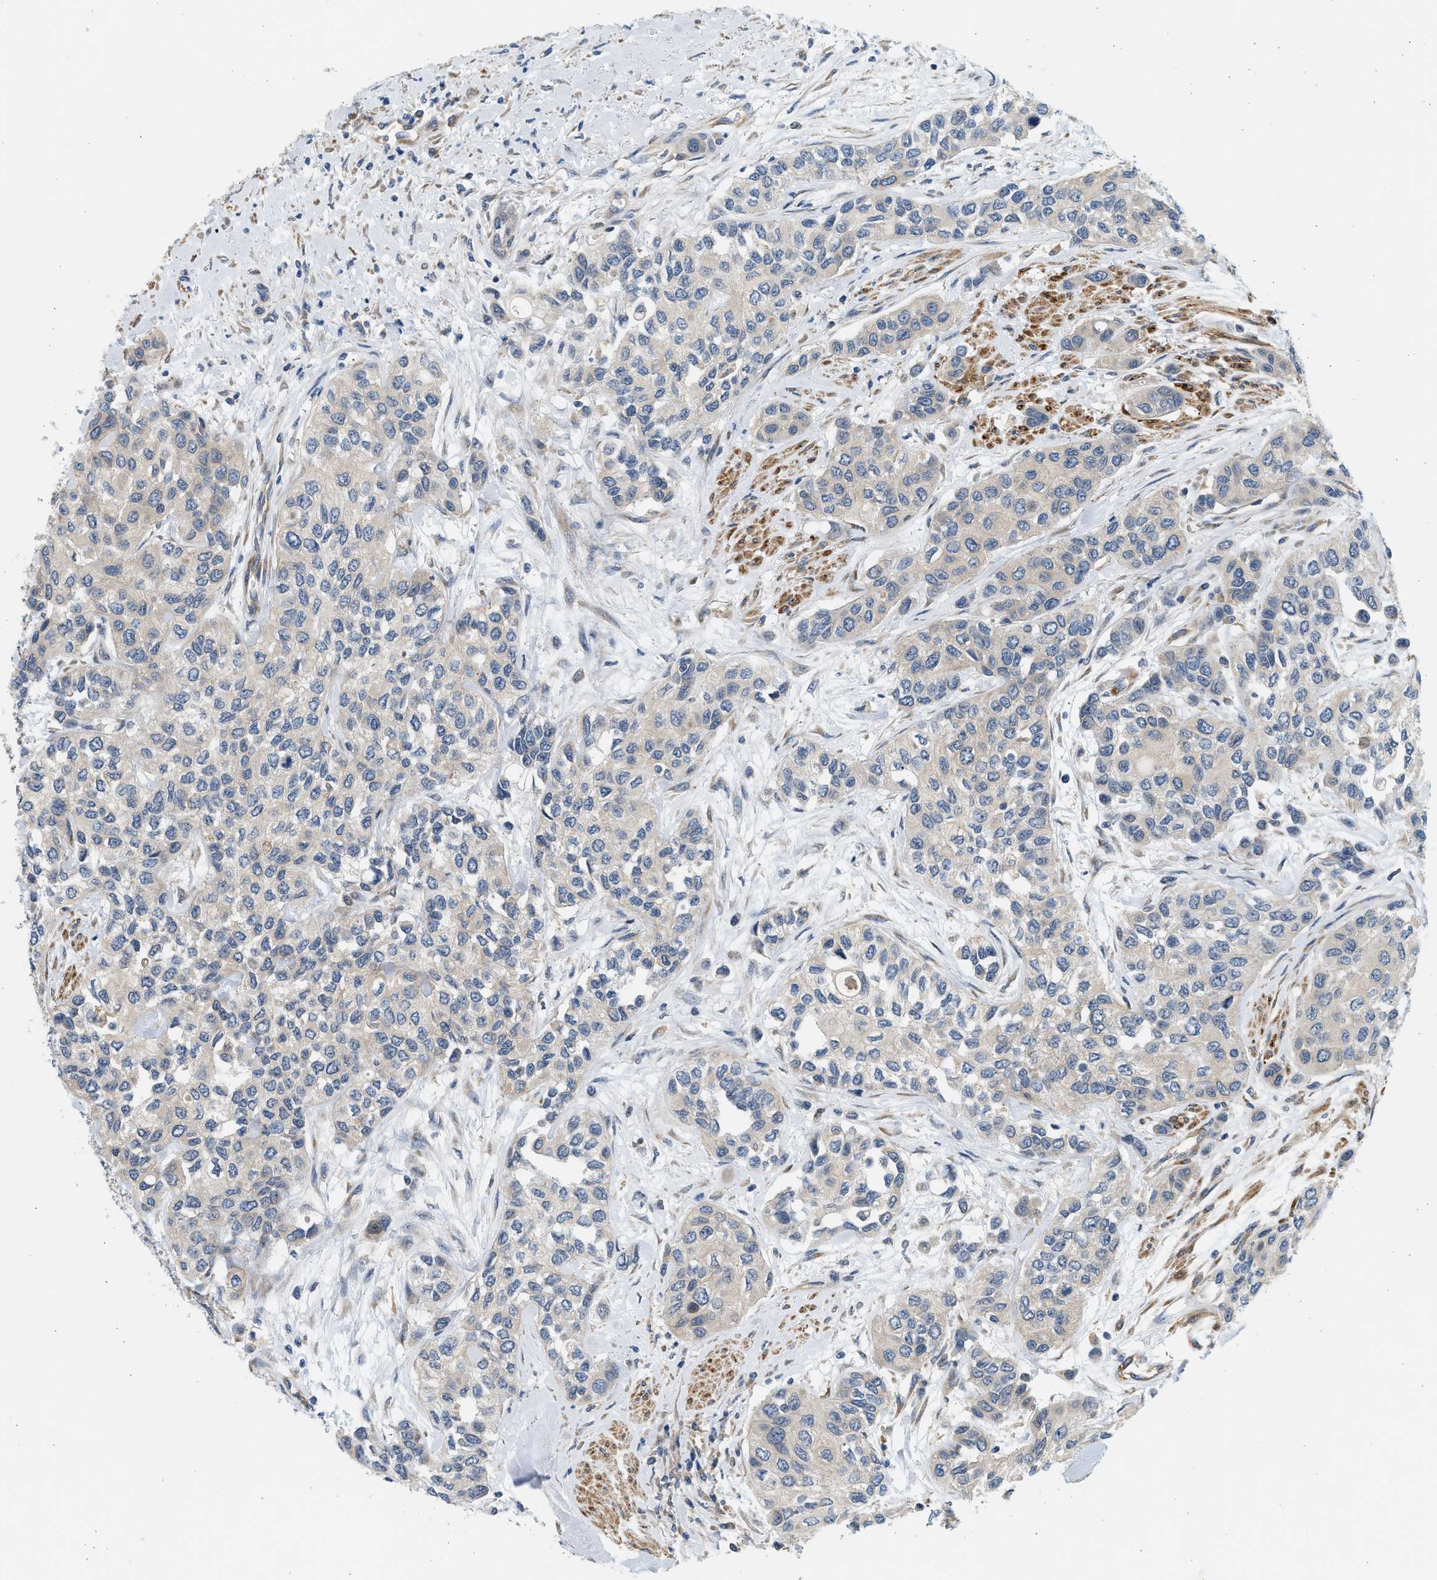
{"staining": {"intensity": "negative", "quantity": "none", "location": "none"}, "tissue": "urothelial cancer", "cell_type": "Tumor cells", "image_type": "cancer", "snomed": [{"axis": "morphology", "description": "Urothelial carcinoma, High grade"}, {"axis": "topography", "description": "Urinary bladder"}], "caption": "Immunohistochemistry (IHC) of urothelial cancer shows no staining in tumor cells.", "gene": "KDELR2", "patient": {"sex": "female", "age": 56}}